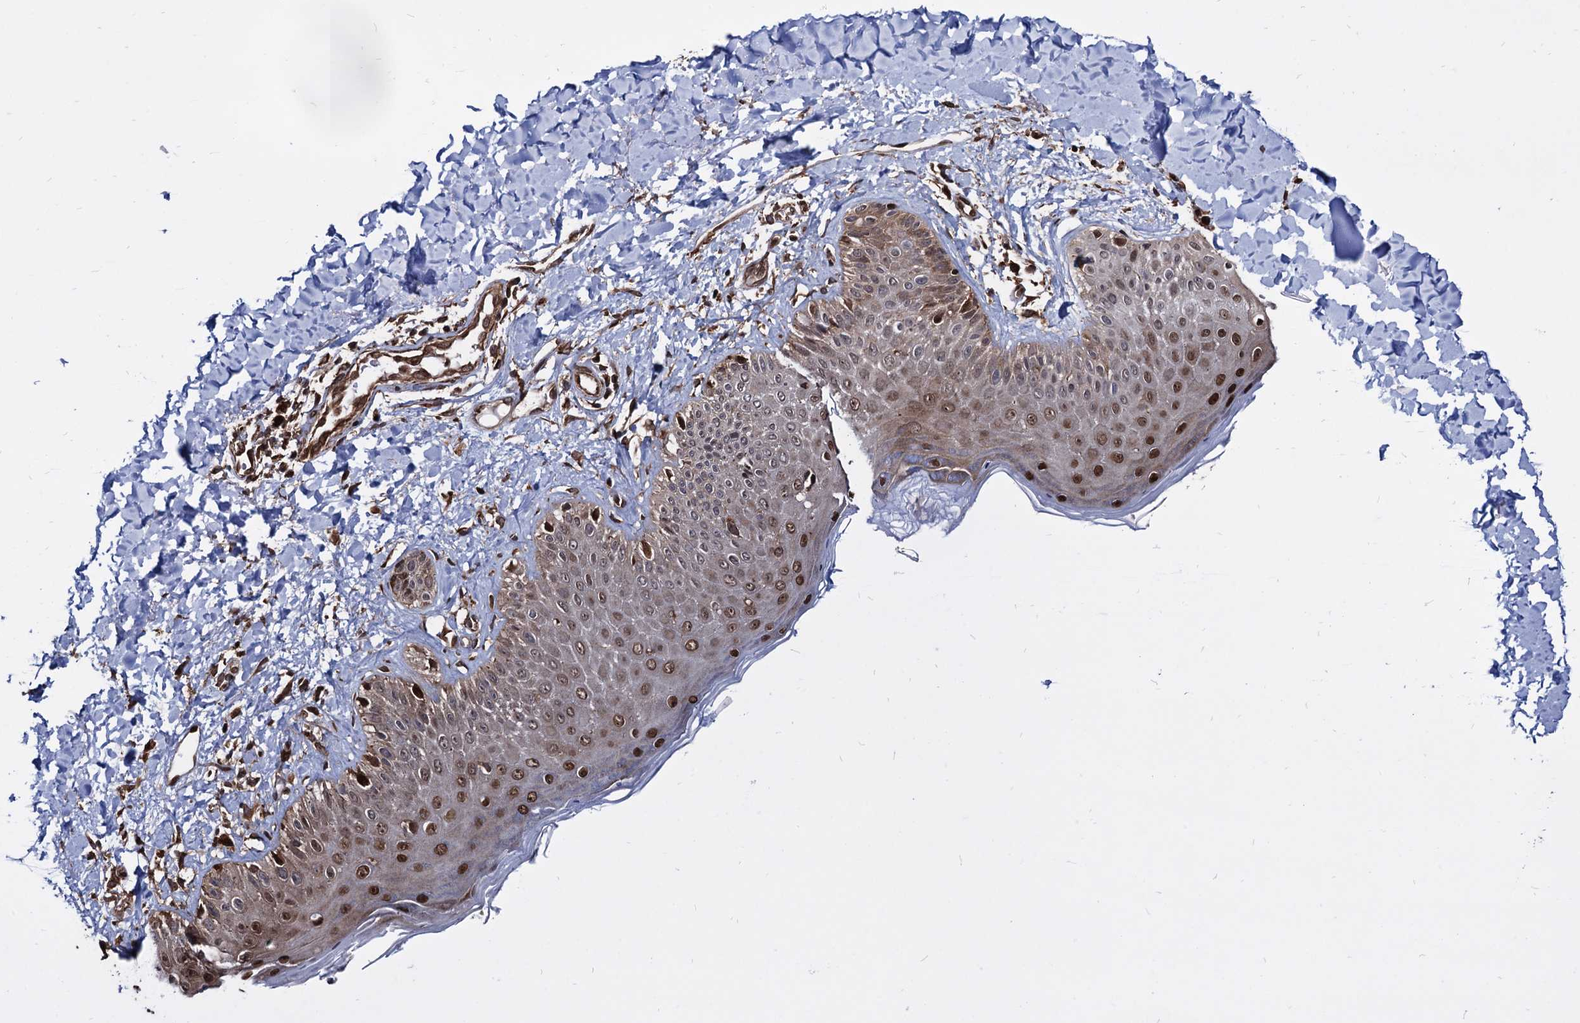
{"staining": {"intensity": "strong", "quantity": ">75%", "location": "cytoplasmic/membranous,nuclear"}, "tissue": "skin", "cell_type": "Fibroblasts", "image_type": "normal", "snomed": [{"axis": "morphology", "description": "Normal tissue, NOS"}, {"axis": "topography", "description": "Skin"}], "caption": "Brown immunohistochemical staining in unremarkable human skin shows strong cytoplasmic/membranous,nuclear positivity in approximately >75% of fibroblasts. The staining is performed using DAB brown chromogen to label protein expression. The nuclei are counter-stained blue using hematoxylin.", "gene": "ANKRD12", "patient": {"sex": "male", "age": 52}}